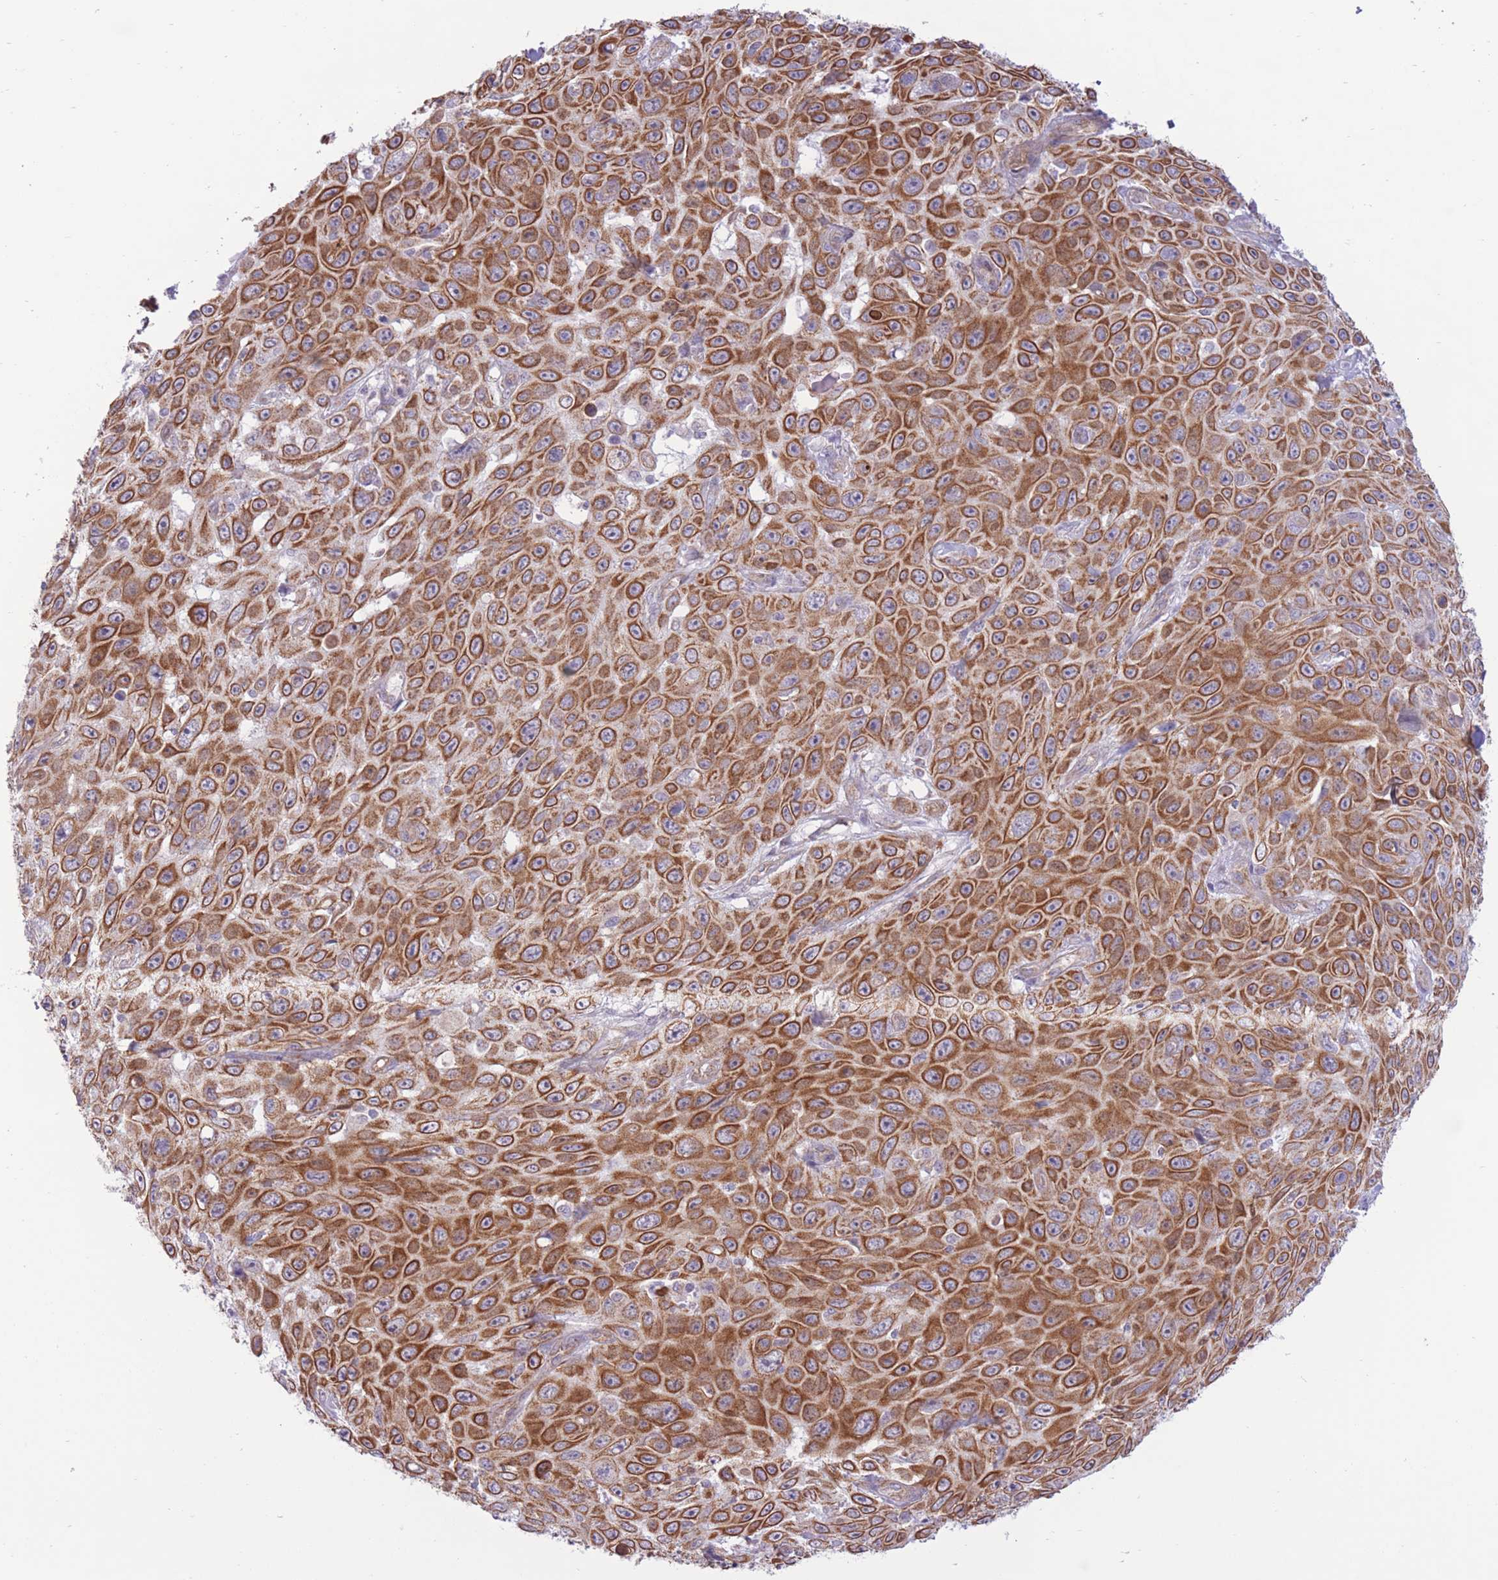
{"staining": {"intensity": "strong", "quantity": ">75%", "location": "cytoplasmic/membranous"}, "tissue": "skin cancer", "cell_type": "Tumor cells", "image_type": "cancer", "snomed": [{"axis": "morphology", "description": "Squamous cell carcinoma, NOS"}, {"axis": "topography", "description": "Skin"}], "caption": "The micrograph demonstrates immunohistochemical staining of skin cancer. There is strong cytoplasmic/membranous expression is present in approximately >75% of tumor cells.", "gene": "MRPS31", "patient": {"sex": "male", "age": 82}}